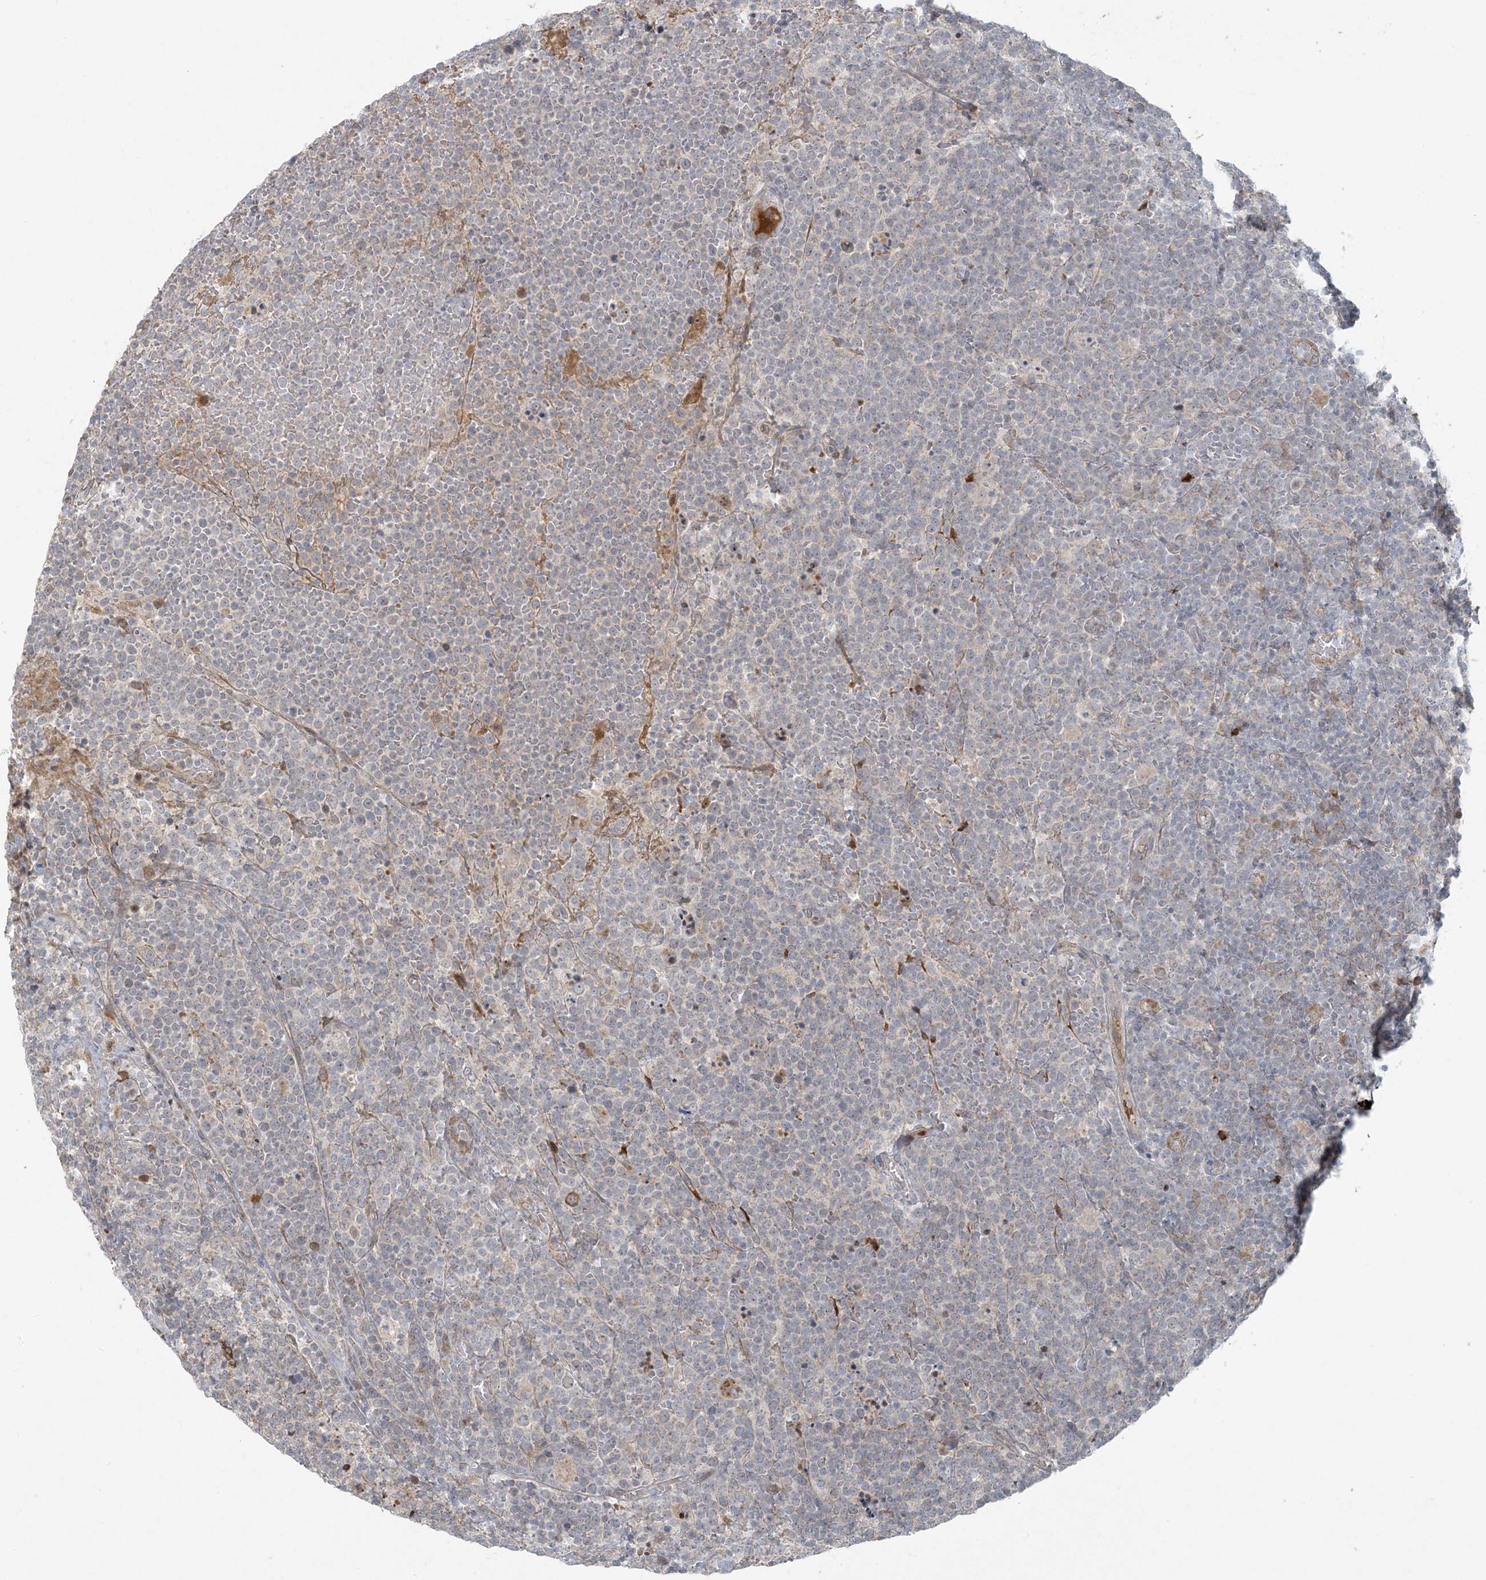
{"staining": {"intensity": "negative", "quantity": "none", "location": "none"}, "tissue": "lymphoma", "cell_type": "Tumor cells", "image_type": "cancer", "snomed": [{"axis": "morphology", "description": "Malignant lymphoma, non-Hodgkin's type, High grade"}, {"axis": "topography", "description": "Lymph node"}], "caption": "Protein analysis of lymphoma shows no significant staining in tumor cells.", "gene": "HACL1", "patient": {"sex": "male", "age": 61}}